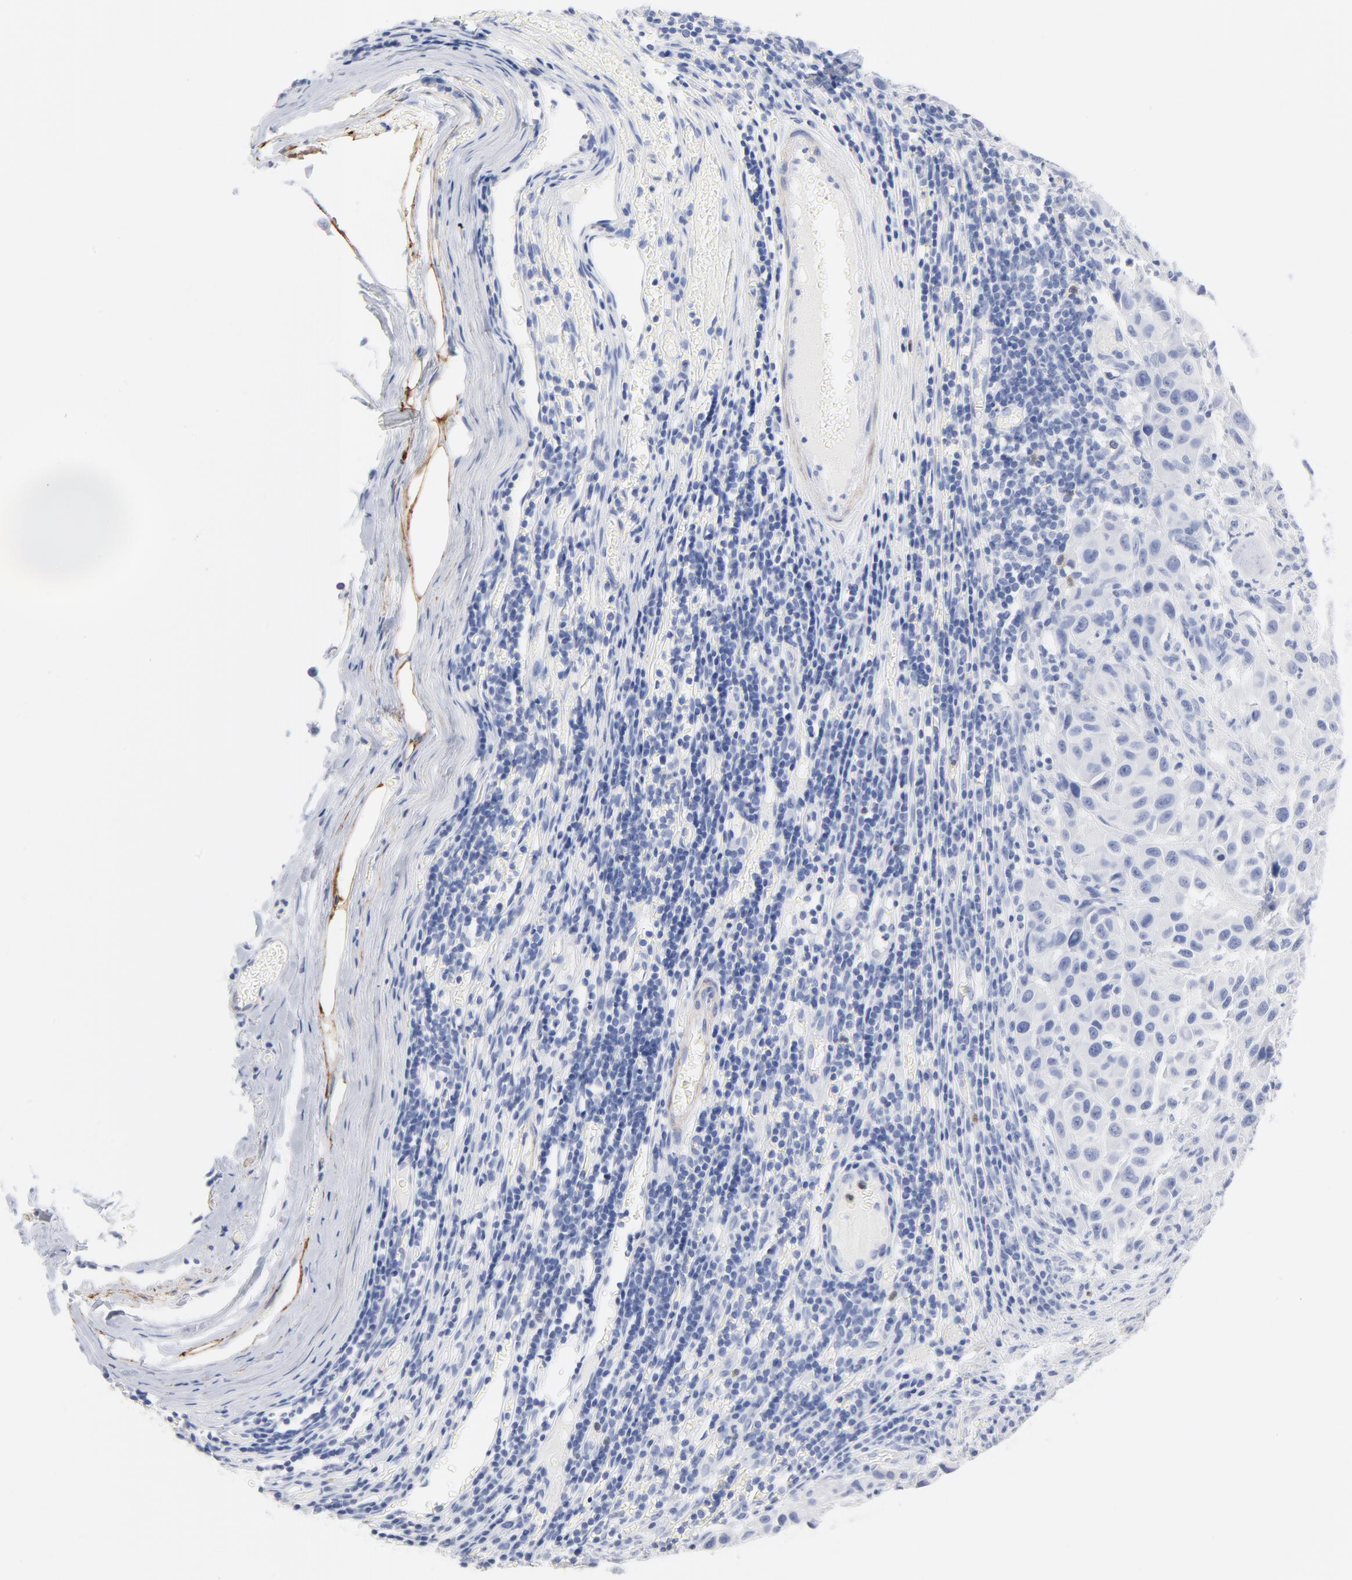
{"staining": {"intensity": "negative", "quantity": "none", "location": "none"}, "tissue": "melanoma", "cell_type": "Tumor cells", "image_type": "cancer", "snomed": [{"axis": "morphology", "description": "Malignant melanoma, Metastatic site"}, {"axis": "topography", "description": "Lymph node"}], "caption": "Image shows no protein staining in tumor cells of melanoma tissue. (IHC, brightfield microscopy, high magnification).", "gene": "AGTR1", "patient": {"sex": "male", "age": 61}}